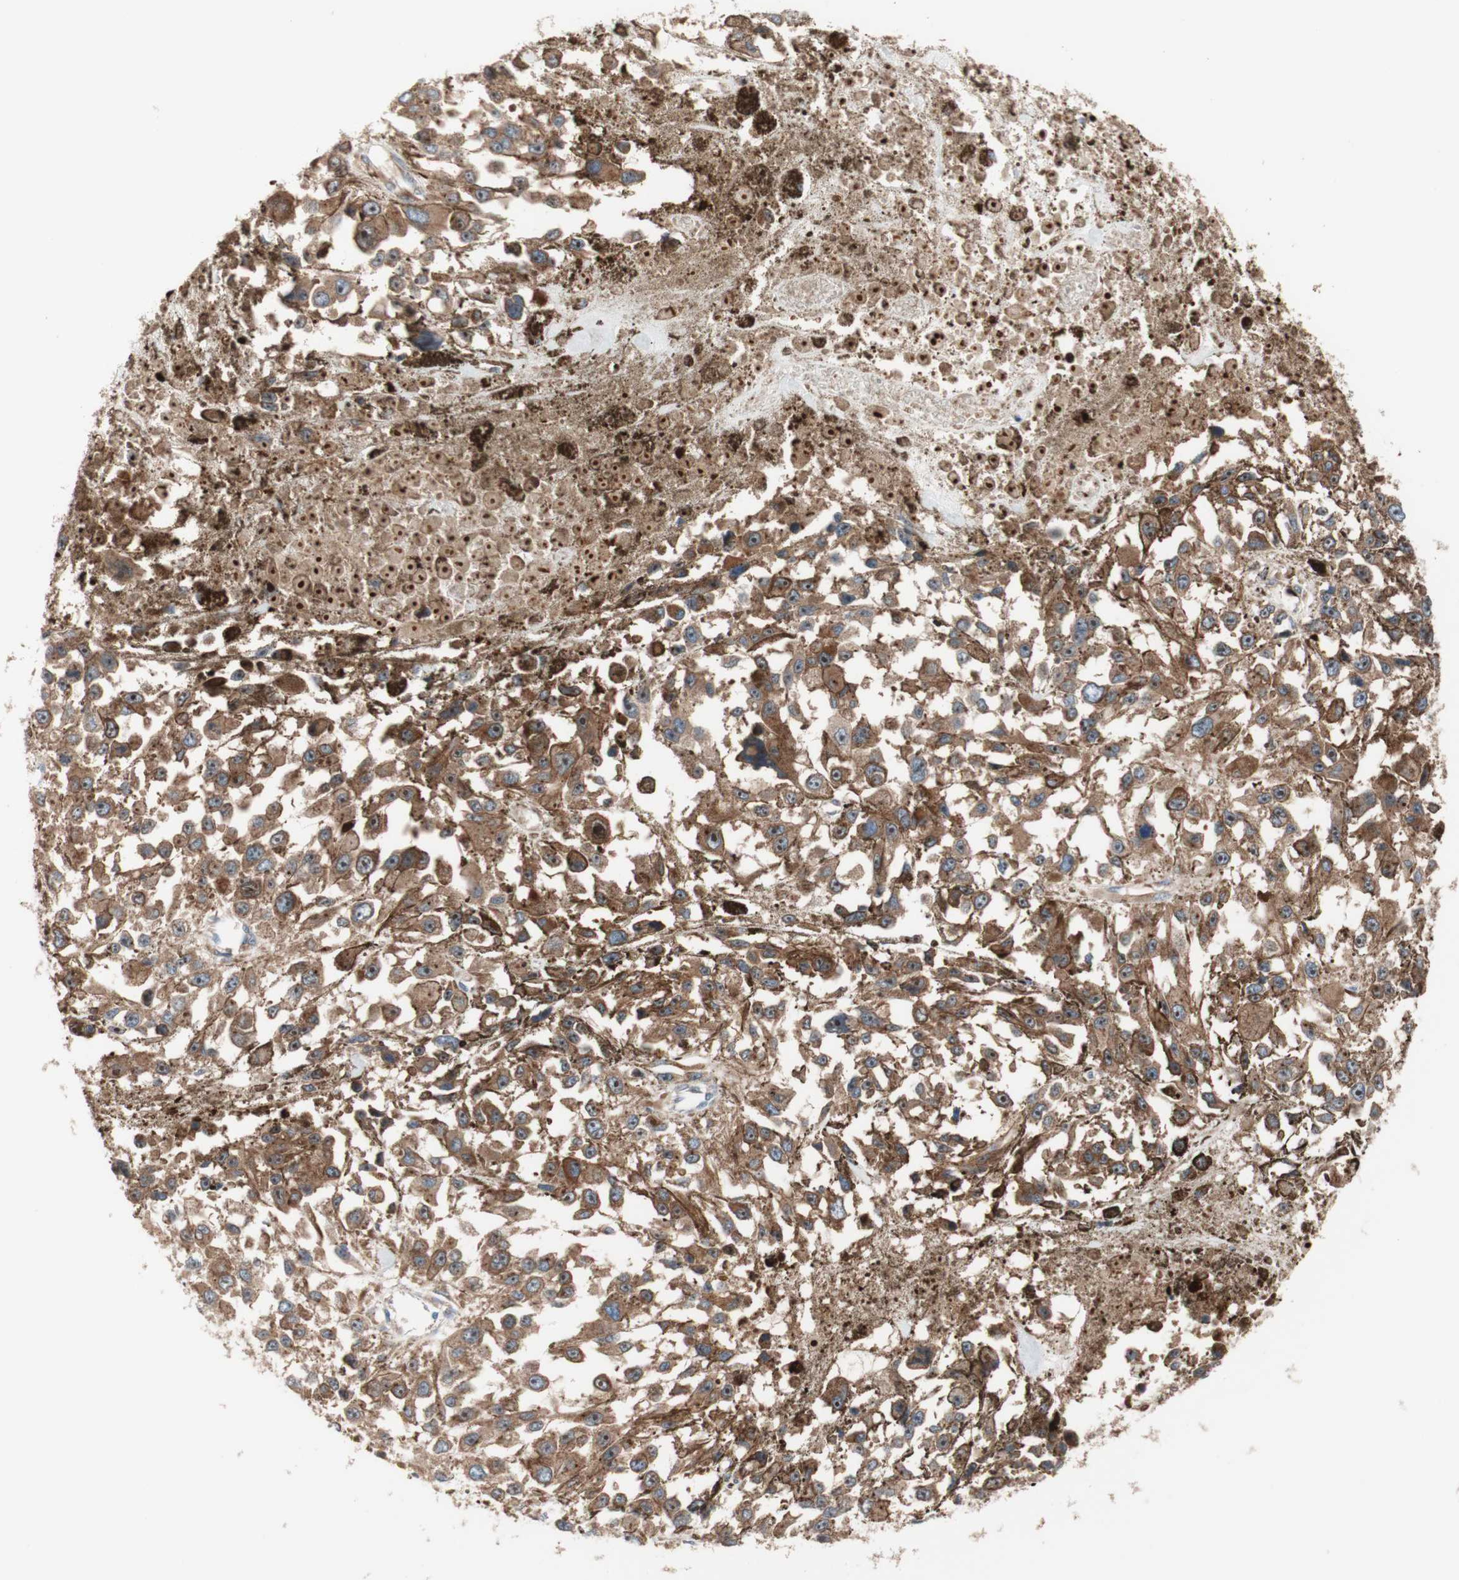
{"staining": {"intensity": "moderate", "quantity": ">75%", "location": "cytoplasmic/membranous,nuclear"}, "tissue": "melanoma", "cell_type": "Tumor cells", "image_type": "cancer", "snomed": [{"axis": "morphology", "description": "Malignant melanoma, Metastatic site"}, {"axis": "topography", "description": "Lymph node"}], "caption": "A micrograph of human malignant melanoma (metastatic site) stained for a protein demonstrates moderate cytoplasmic/membranous and nuclear brown staining in tumor cells. (DAB (3,3'-diaminobenzidine) IHC with brightfield microscopy, high magnification).", "gene": "USP9X", "patient": {"sex": "male", "age": 59}}